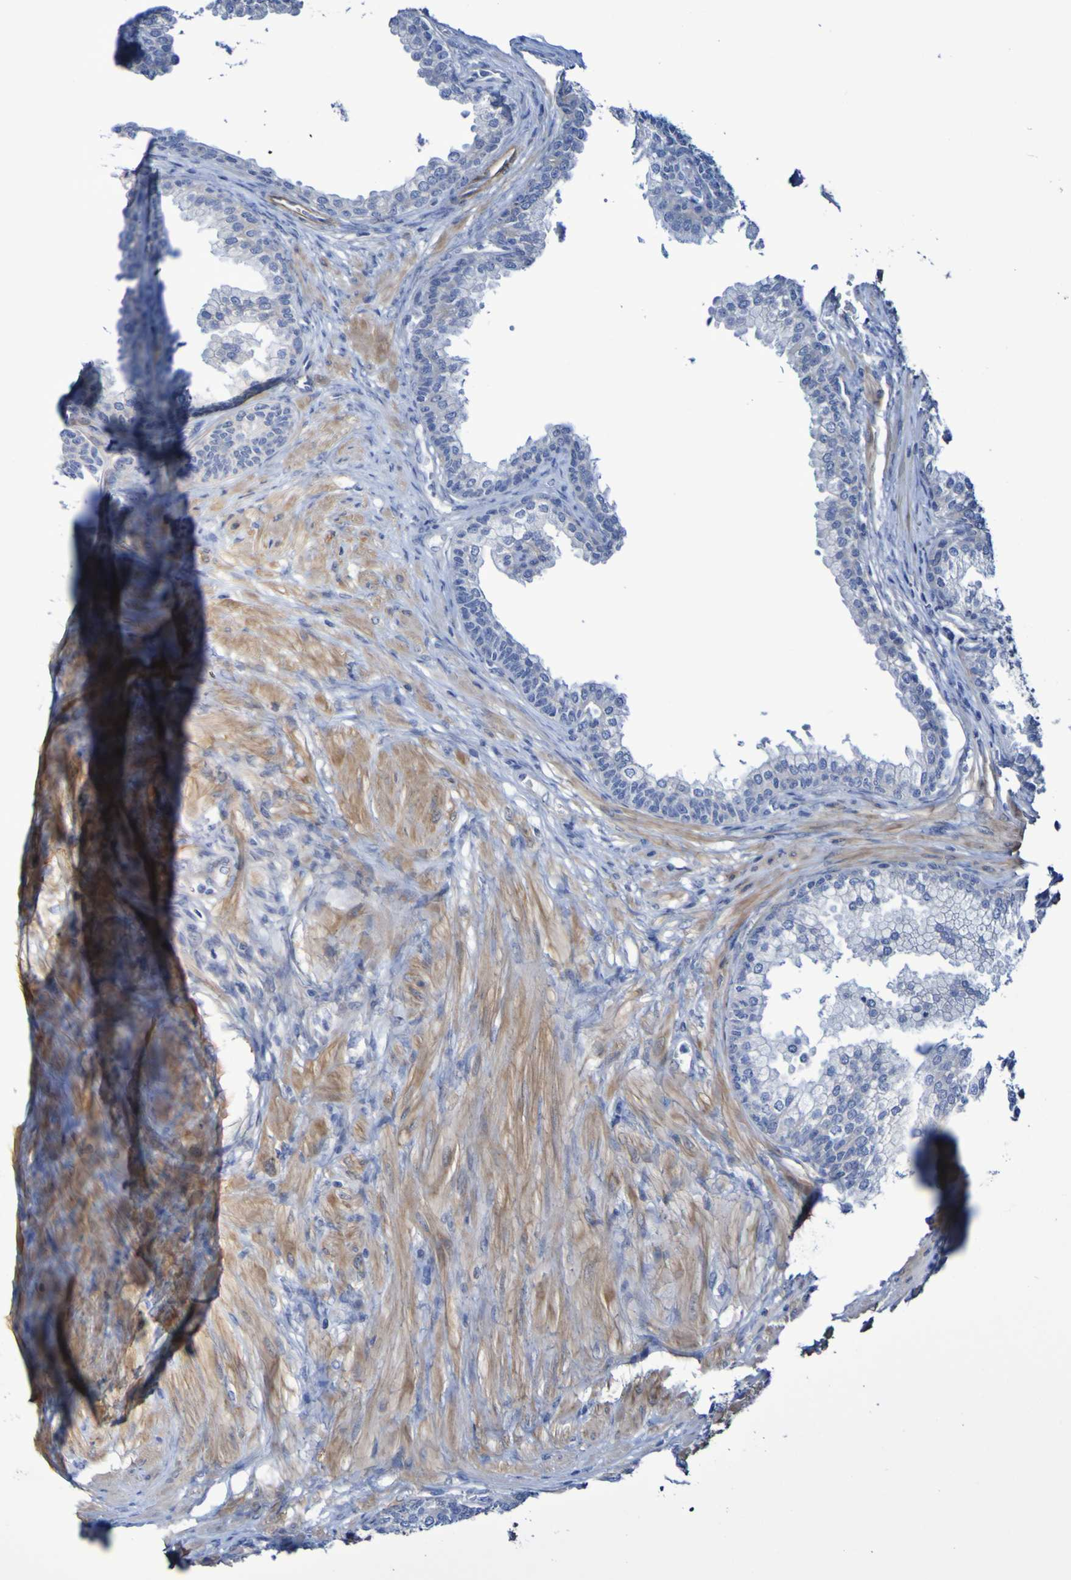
{"staining": {"intensity": "negative", "quantity": "none", "location": "none"}, "tissue": "prostate", "cell_type": "Glandular cells", "image_type": "normal", "snomed": [{"axis": "morphology", "description": "Normal tissue, NOS"}, {"axis": "morphology", "description": "Urothelial carcinoma, Low grade"}, {"axis": "topography", "description": "Urinary bladder"}, {"axis": "topography", "description": "Prostate"}], "caption": "Immunohistochemical staining of benign human prostate shows no significant staining in glandular cells. (DAB (3,3'-diaminobenzidine) immunohistochemistry with hematoxylin counter stain).", "gene": "LPP", "patient": {"sex": "male", "age": 60}}